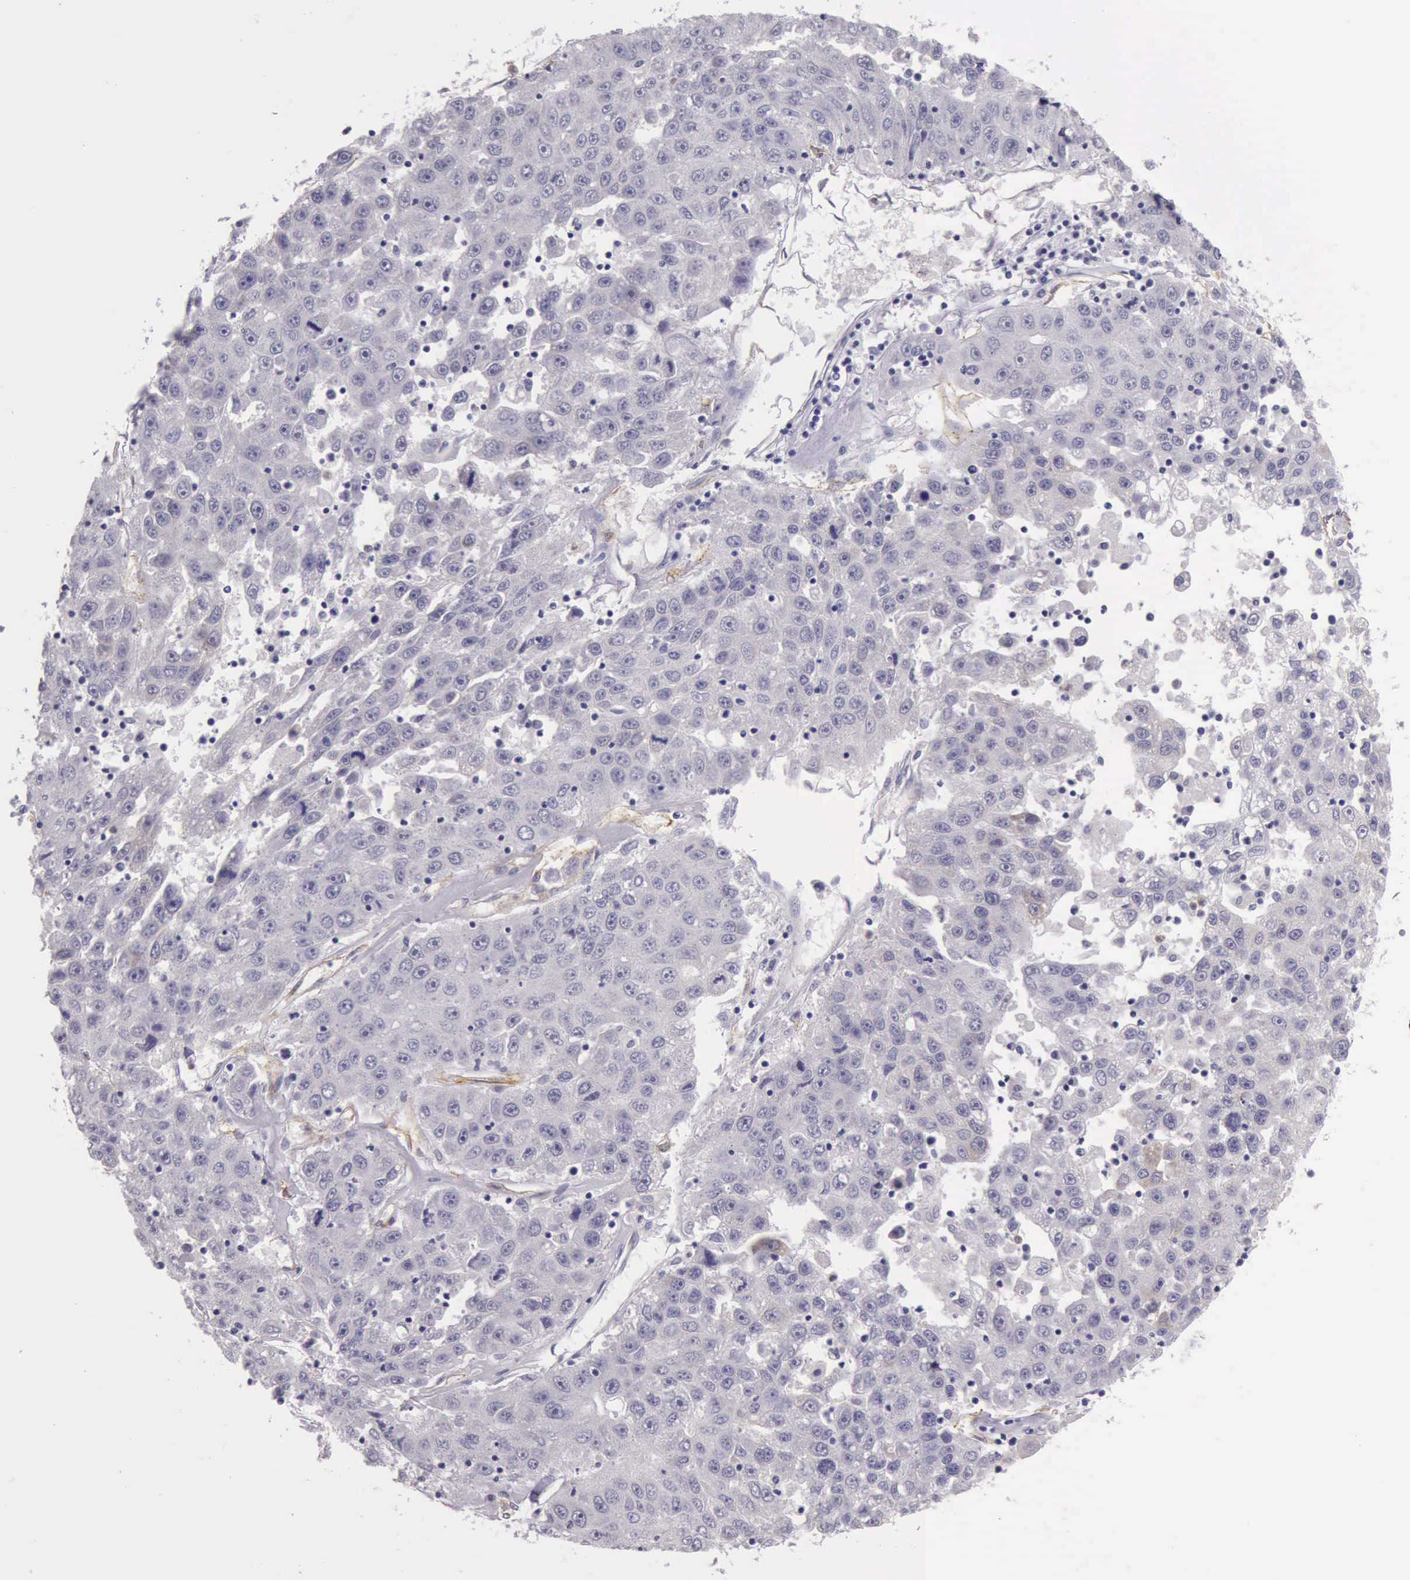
{"staining": {"intensity": "negative", "quantity": "none", "location": "none"}, "tissue": "liver cancer", "cell_type": "Tumor cells", "image_type": "cancer", "snomed": [{"axis": "morphology", "description": "Carcinoma, Hepatocellular, NOS"}, {"axis": "topography", "description": "Liver"}], "caption": "Human liver cancer stained for a protein using IHC displays no staining in tumor cells.", "gene": "TCEANC", "patient": {"sex": "male", "age": 49}}